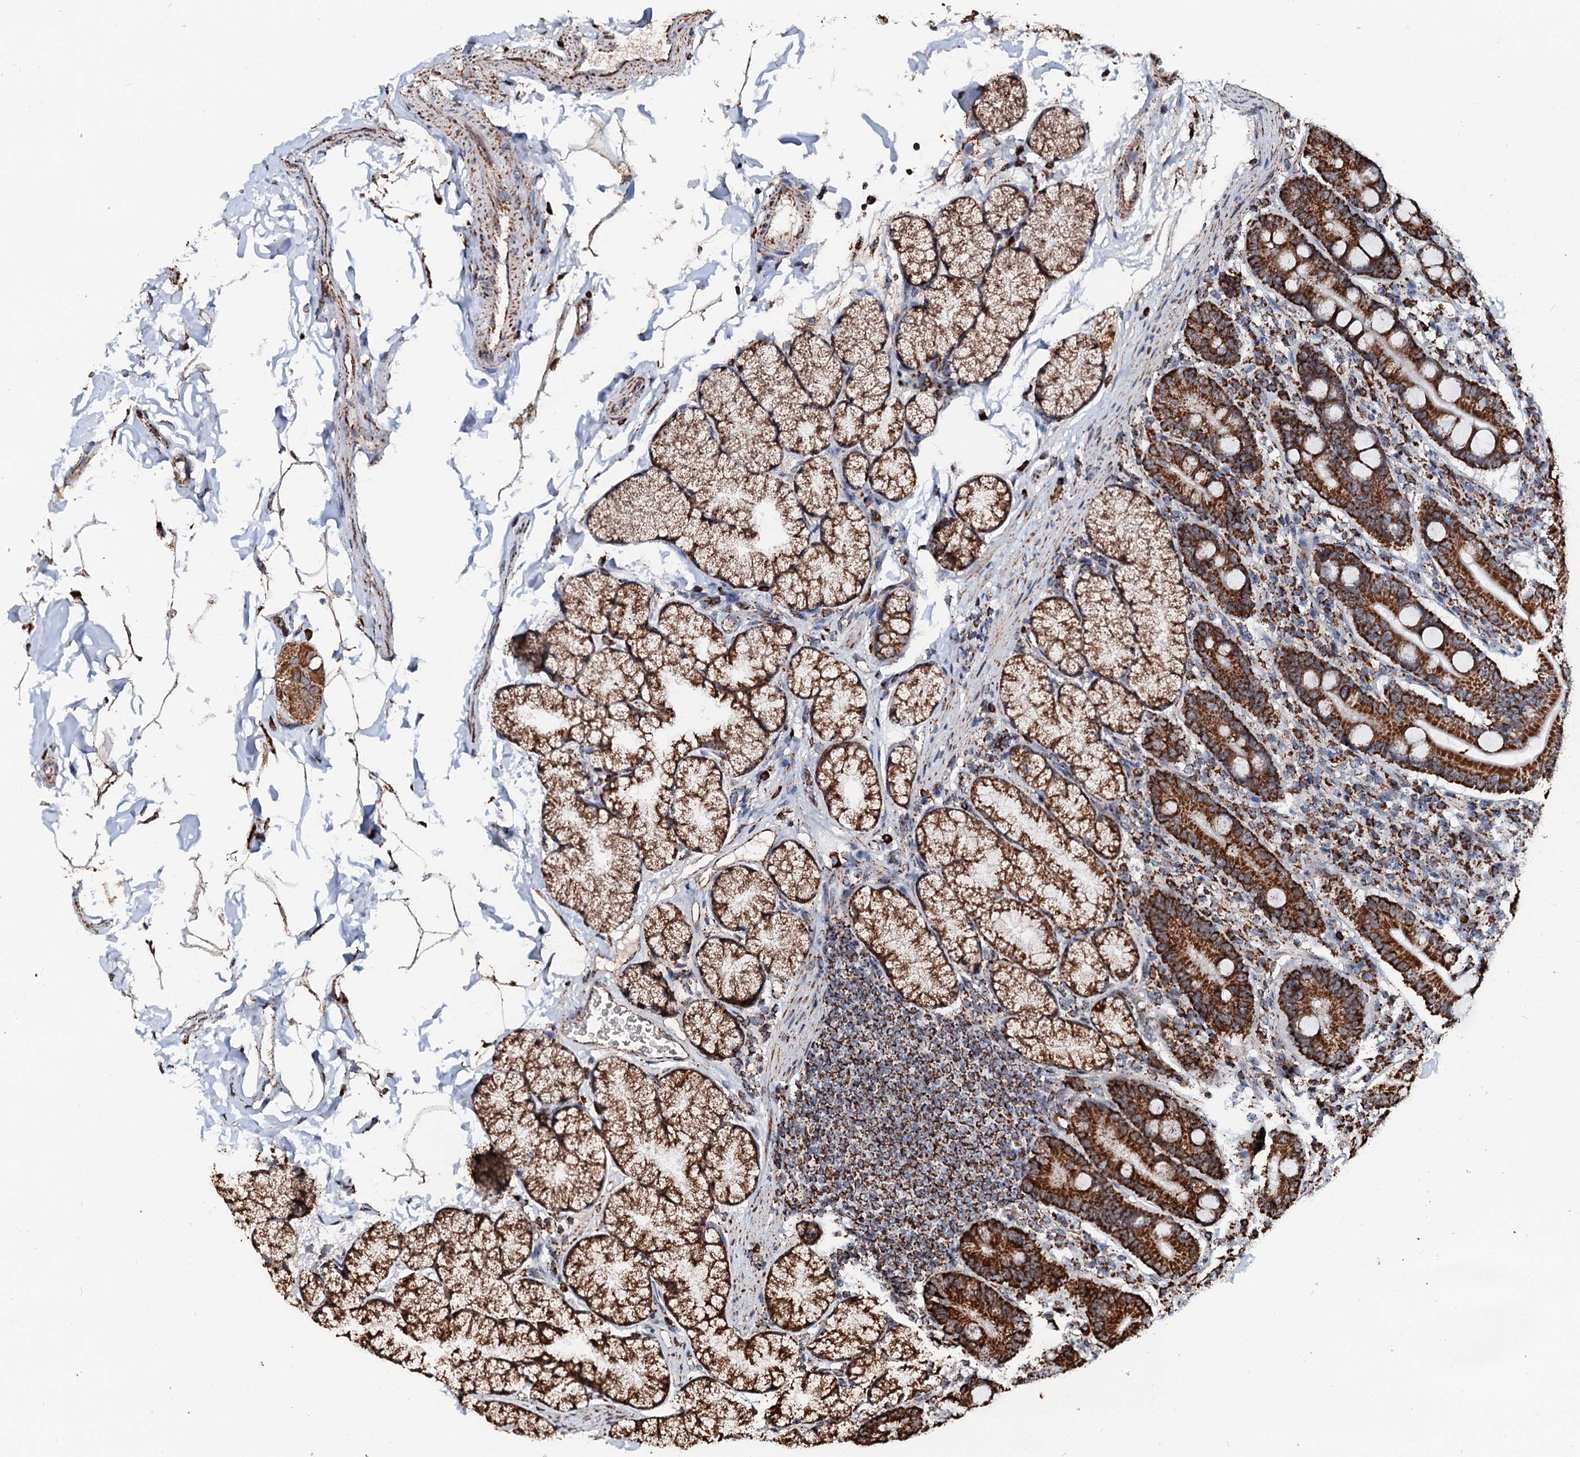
{"staining": {"intensity": "strong", "quantity": ">75%", "location": "cytoplasmic/membranous"}, "tissue": "duodenum", "cell_type": "Glandular cells", "image_type": "normal", "snomed": [{"axis": "morphology", "description": "Normal tissue, NOS"}, {"axis": "topography", "description": "Duodenum"}], "caption": "DAB immunohistochemical staining of normal duodenum exhibits strong cytoplasmic/membranous protein expression in approximately >75% of glandular cells.", "gene": "SECISBP2L", "patient": {"sex": "male", "age": 35}}